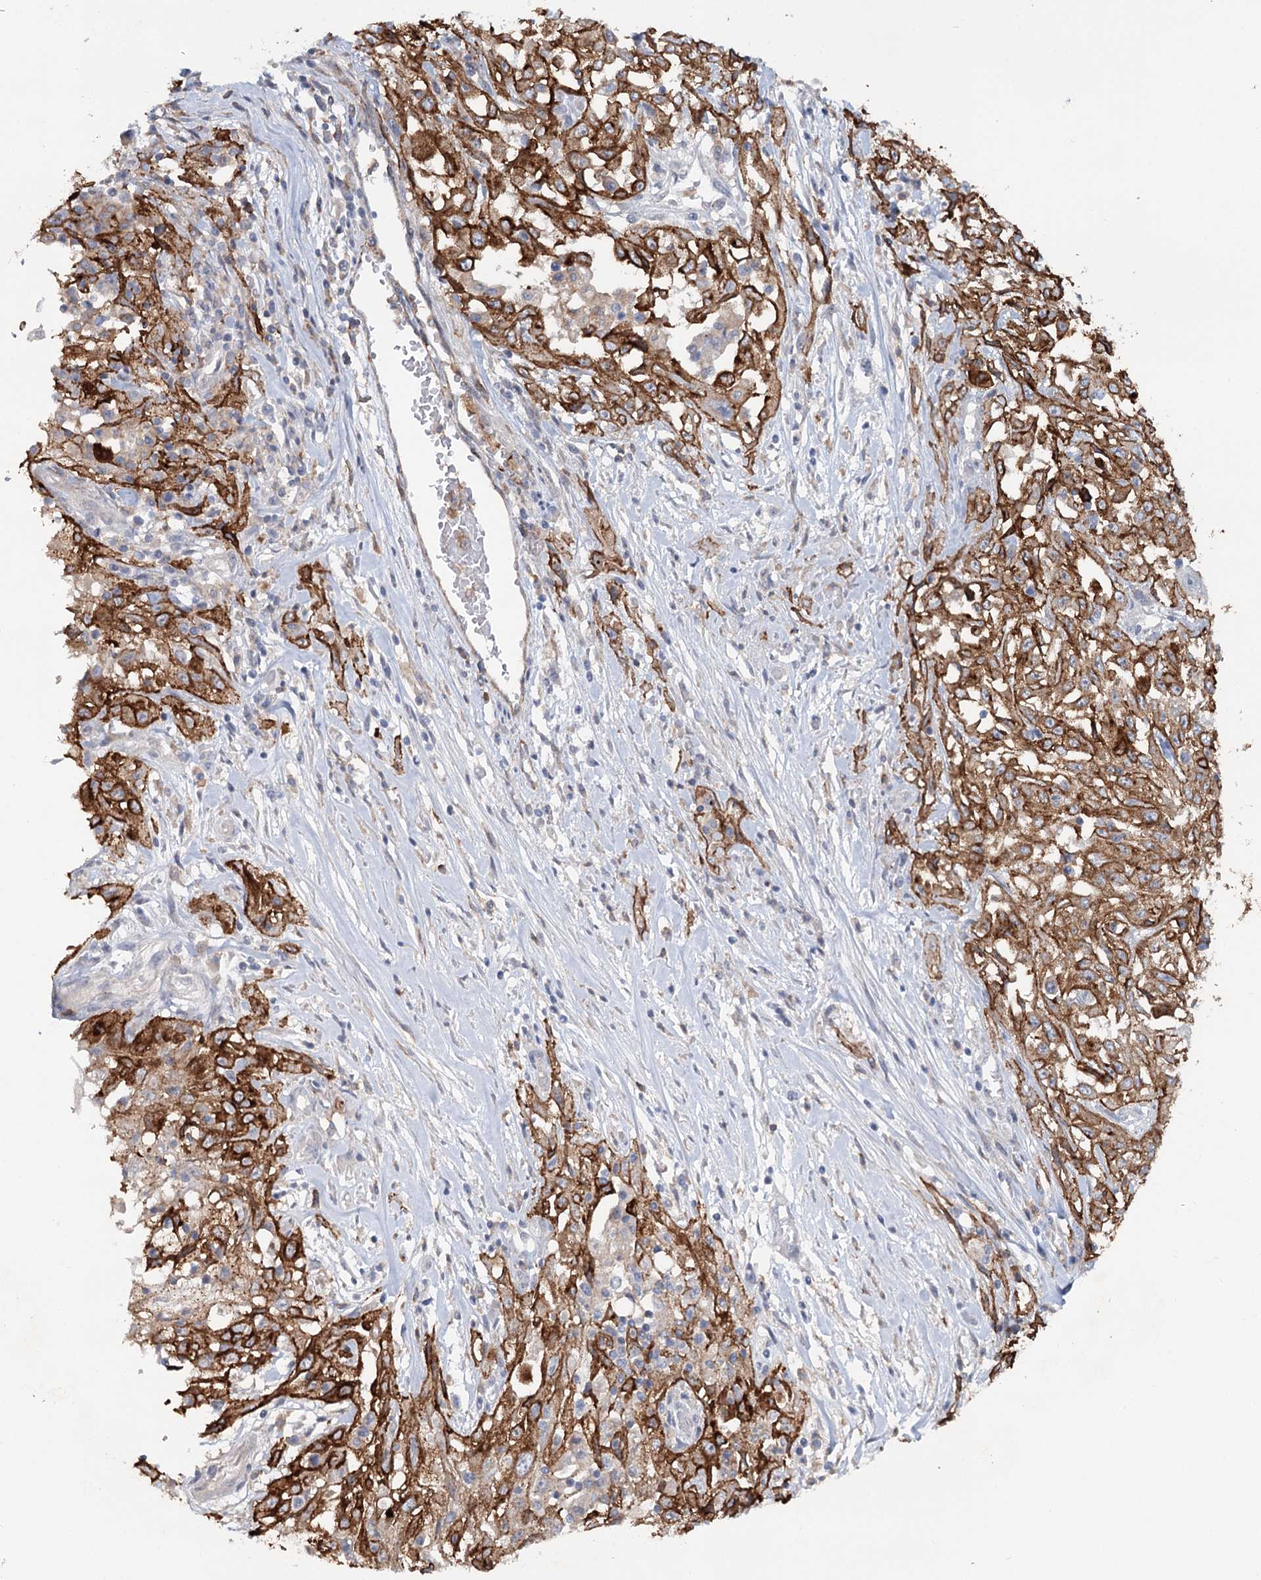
{"staining": {"intensity": "moderate", "quantity": ">75%", "location": "cytoplasmic/membranous"}, "tissue": "skin cancer", "cell_type": "Tumor cells", "image_type": "cancer", "snomed": [{"axis": "morphology", "description": "Squamous cell carcinoma, NOS"}, {"axis": "morphology", "description": "Squamous cell carcinoma, metastatic, NOS"}, {"axis": "topography", "description": "Skin"}, {"axis": "topography", "description": "Lymph node"}], "caption": "The histopathology image exhibits immunohistochemical staining of skin cancer. There is moderate cytoplasmic/membranous positivity is identified in about >75% of tumor cells.", "gene": "ALDH3B1", "patient": {"sex": "male", "age": 75}}